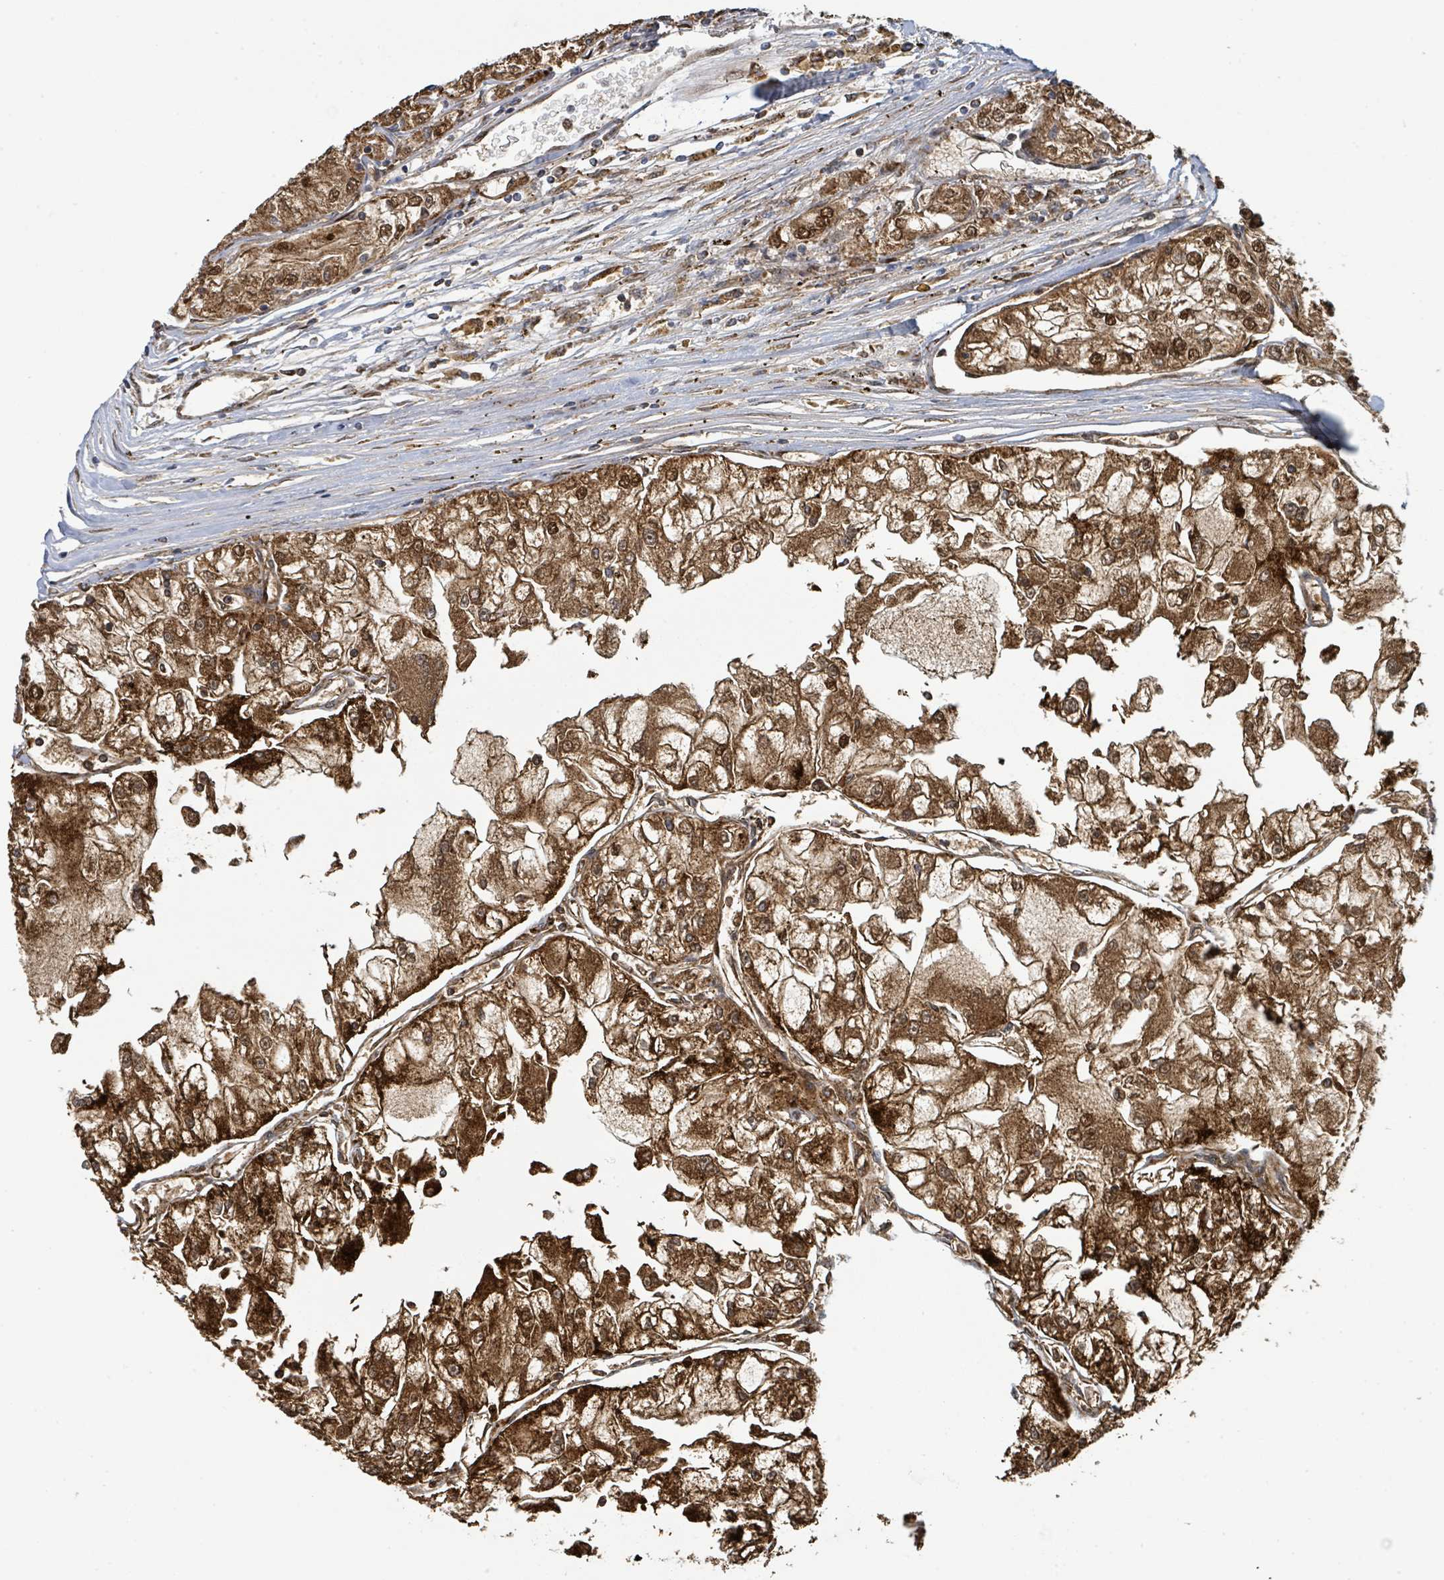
{"staining": {"intensity": "strong", "quantity": ">75%", "location": "cytoplasmic/membranous,nuclear"}, "tissue": "renal cancer", "cell_type": "Tumor cells", "image_type": "cancer", "snomed": [{"axis": "morphology", "description": "Adenocarcinoma, NOS"}, {"axis": "topography", "description": "Kidney"}], "caption": "Renal cancer stained with a protein marker displays strong staining in tumor cells.", "gene": "PSMB7", "patient": {"sex": "female", "age": 72}}